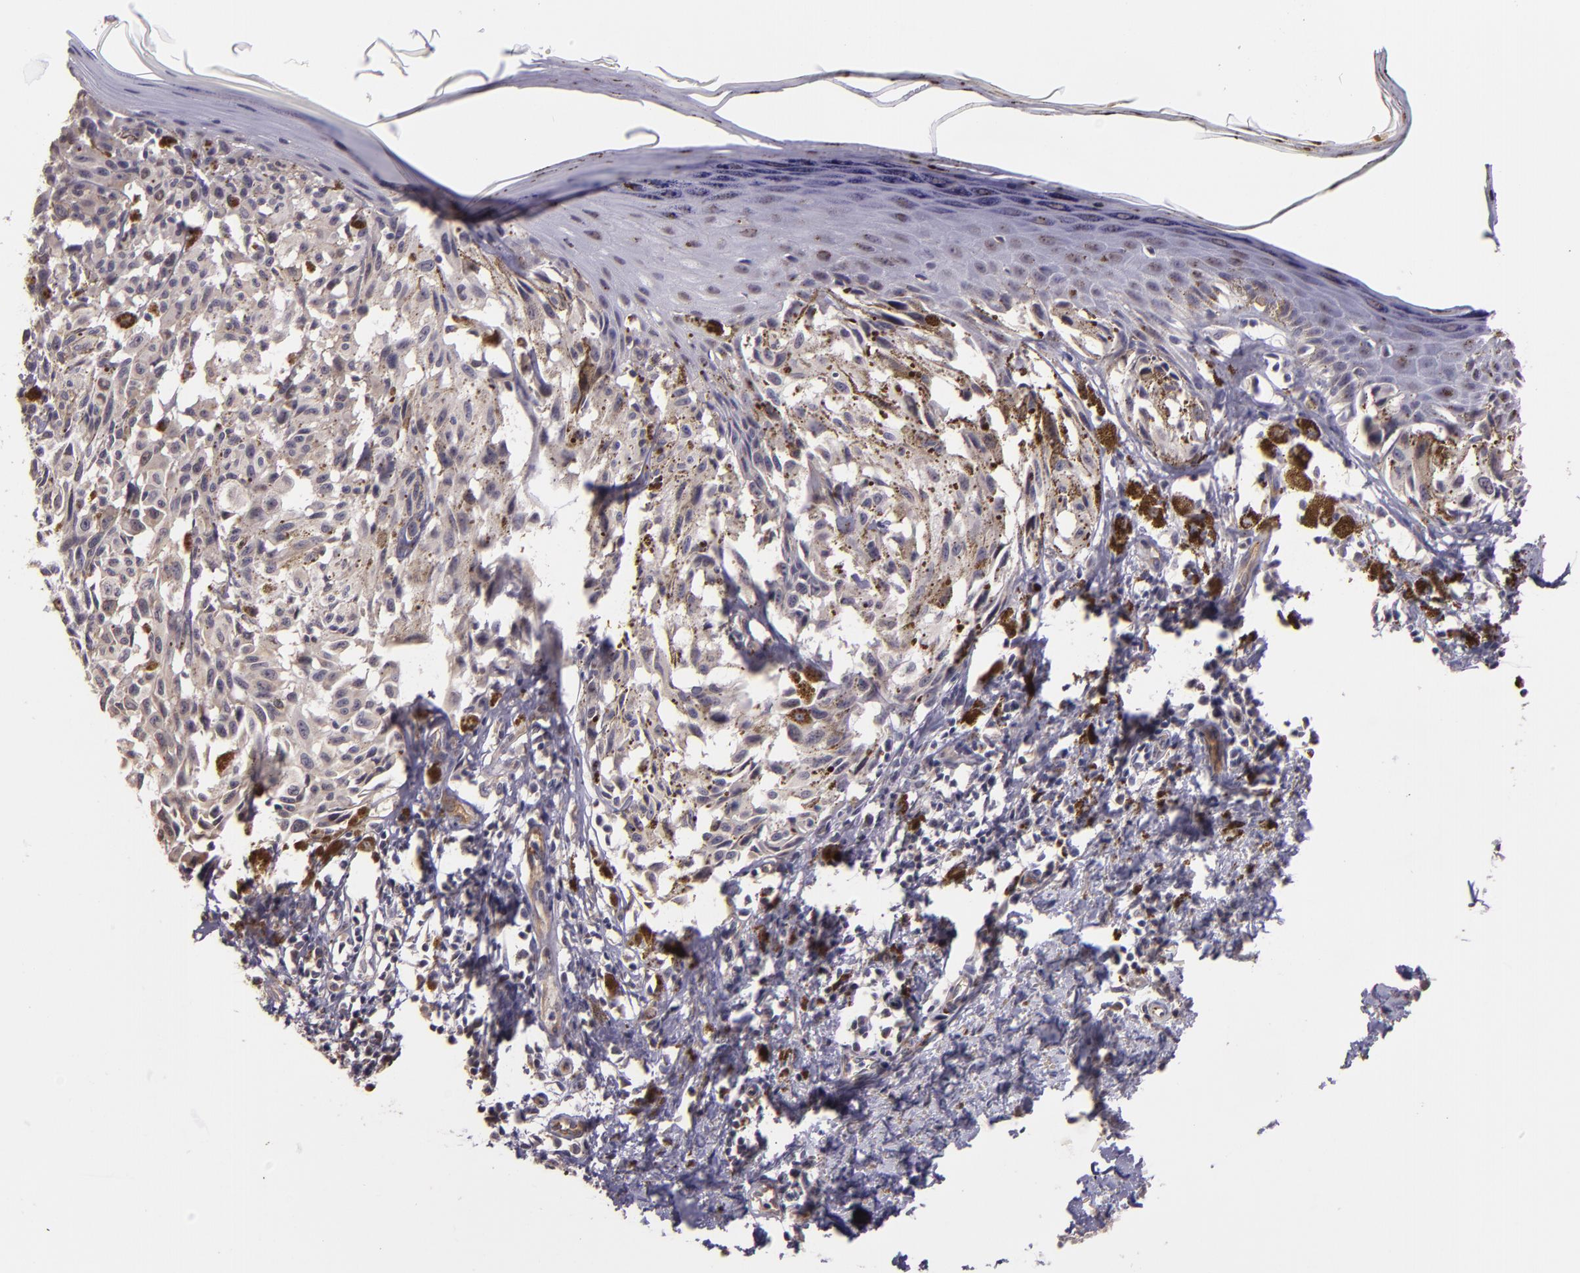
{"staining": {"intensity": "negative", "quantity": "none", "location": "none"}, "tissue": "melanoma", "cell_type": "Tumor cells", "image_type": "cancer", "snomed": [{"axis": "morphology", "description": "Malignant melanoma, NOS"}, {"axis": "topography", "description": "Skin"}], "caption": "The photomicrograph demonstrates no staining of tumor cells in malignant melanoma.", "gene": "SYTL4", "patient": {"sex": "female", "age": 72}}